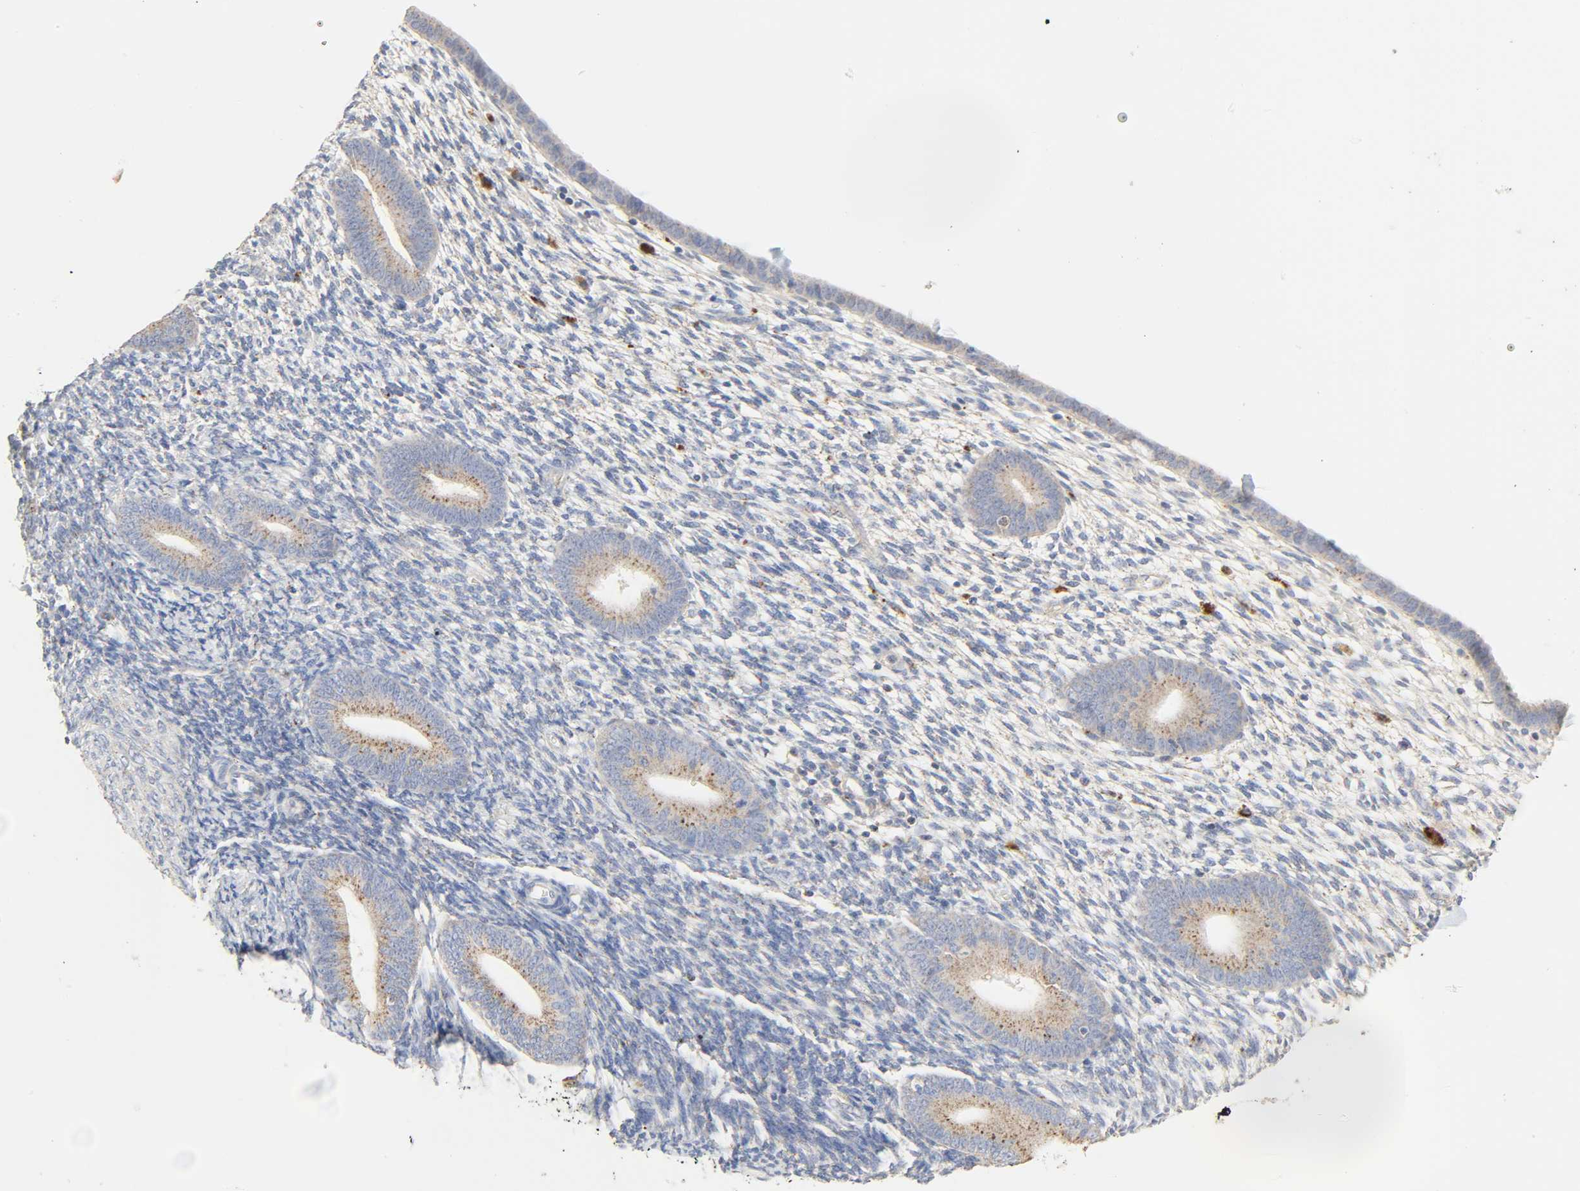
{"staining": {"intensity": "negative", "quantity": "none", "location": "none"}, "tissue": "endometrium", "cell_type": "Cells in endometrial stroma", "image_type": "normal", "snomed": [{"axis": "morphology", "description": "Normal tissue, NOS"}, {"axis": "topography", "description": "Endometrium"}], "caption": "A high-resolution micrograph shows immunohistochemistry (IHC) staining of unremarkable endometrium, which demonstrates no significant staining in cells in endometrial stroma. Nuclei are stained in blue.", "gene": "CAMK2A", "patient": {"sex": "female", "age": 57}}